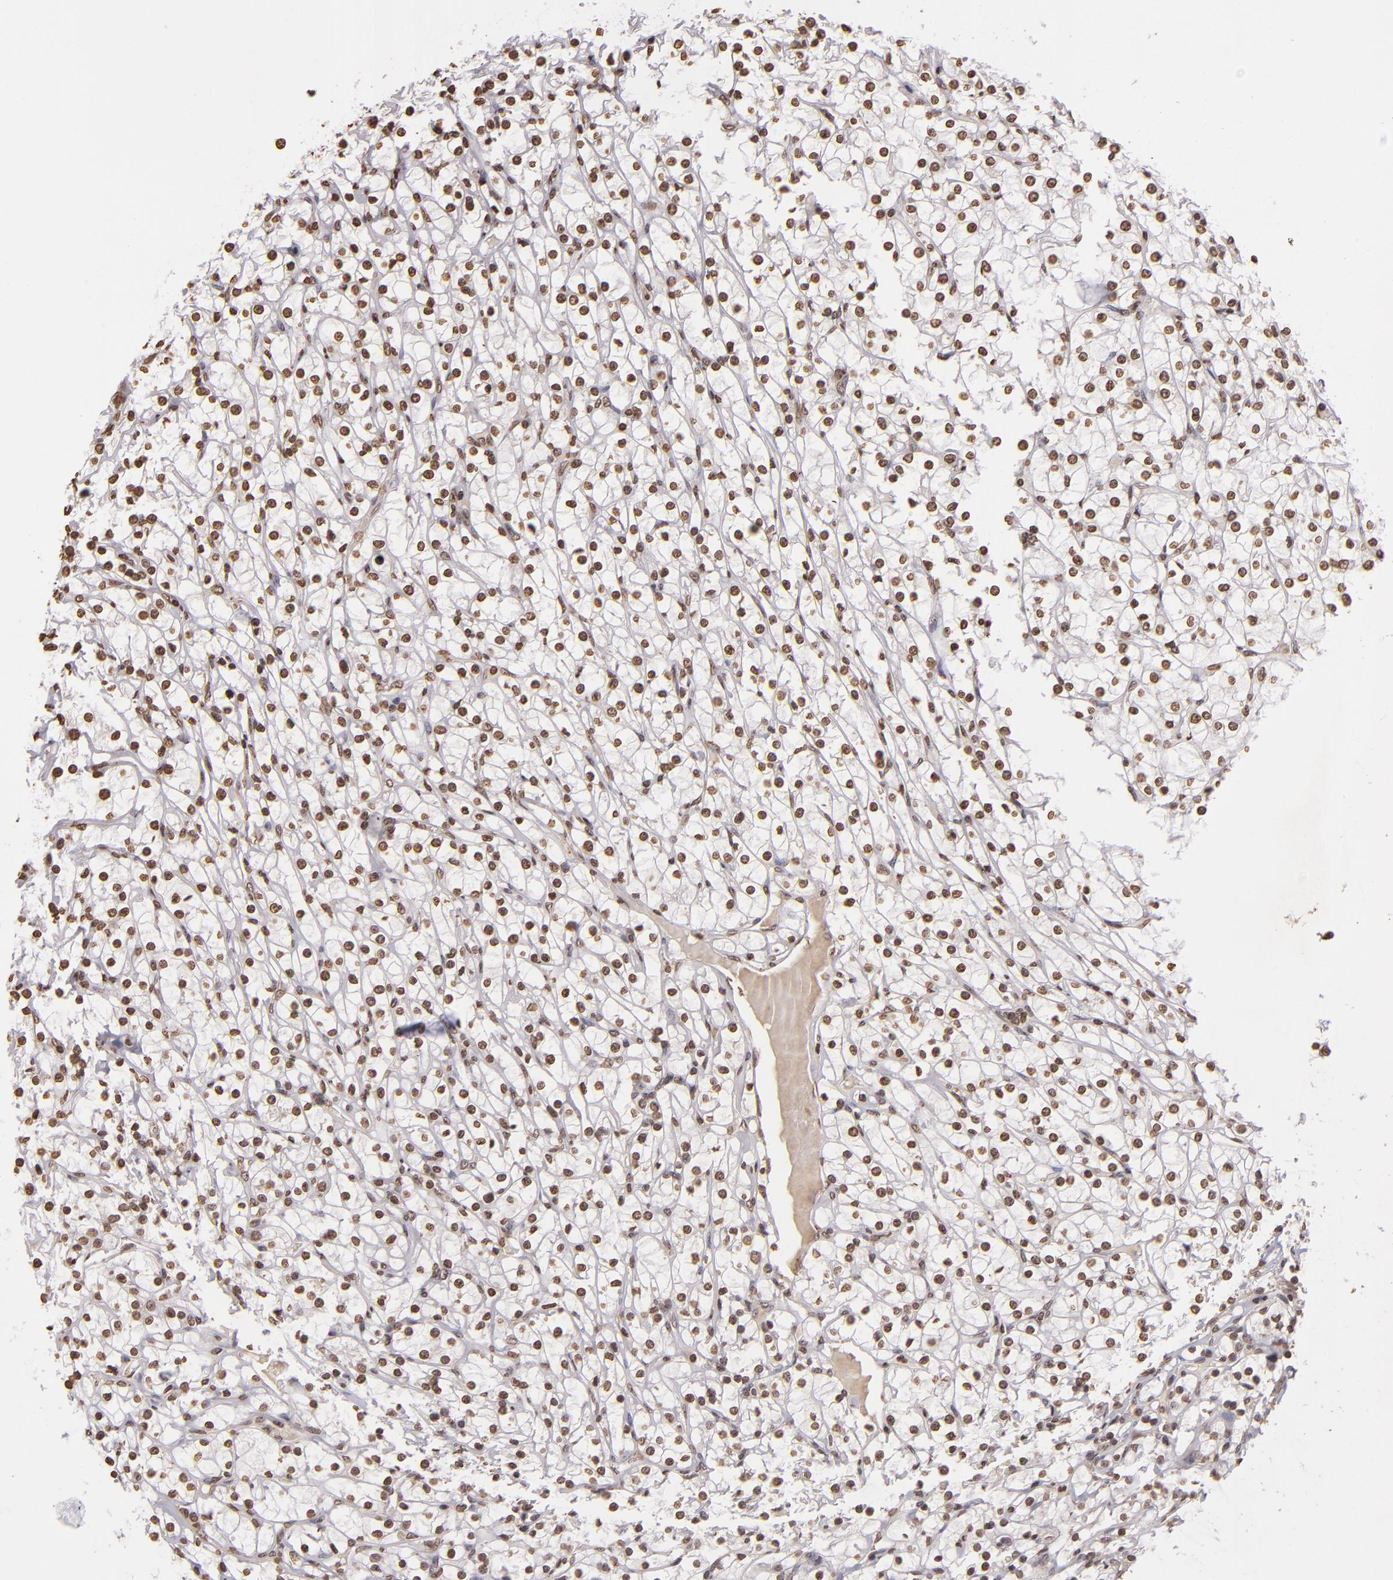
{"staining": {"intensity": "moderate", "quantity": ">75%", "location": "nuclear"}, "tissue": "renal cancer", "cell_type": "Tumor cells", "image_type": "cancer", "snomed": [{"axis": "morphology", "description": "Adenocarcinoma, NOS"}, {"axis": "topography", "description": "Kidney"}], "caption": "Immunohistochemical staining of adenocarcinoma (renal) reveals medium levels of moderate nuclear staining in approximately >75% of tumor cells. (DAB IHC, brown staining for protein, blue staining for nuclei).", "gene": "THRB", "patient": {"sex": "female", "age": 73}}